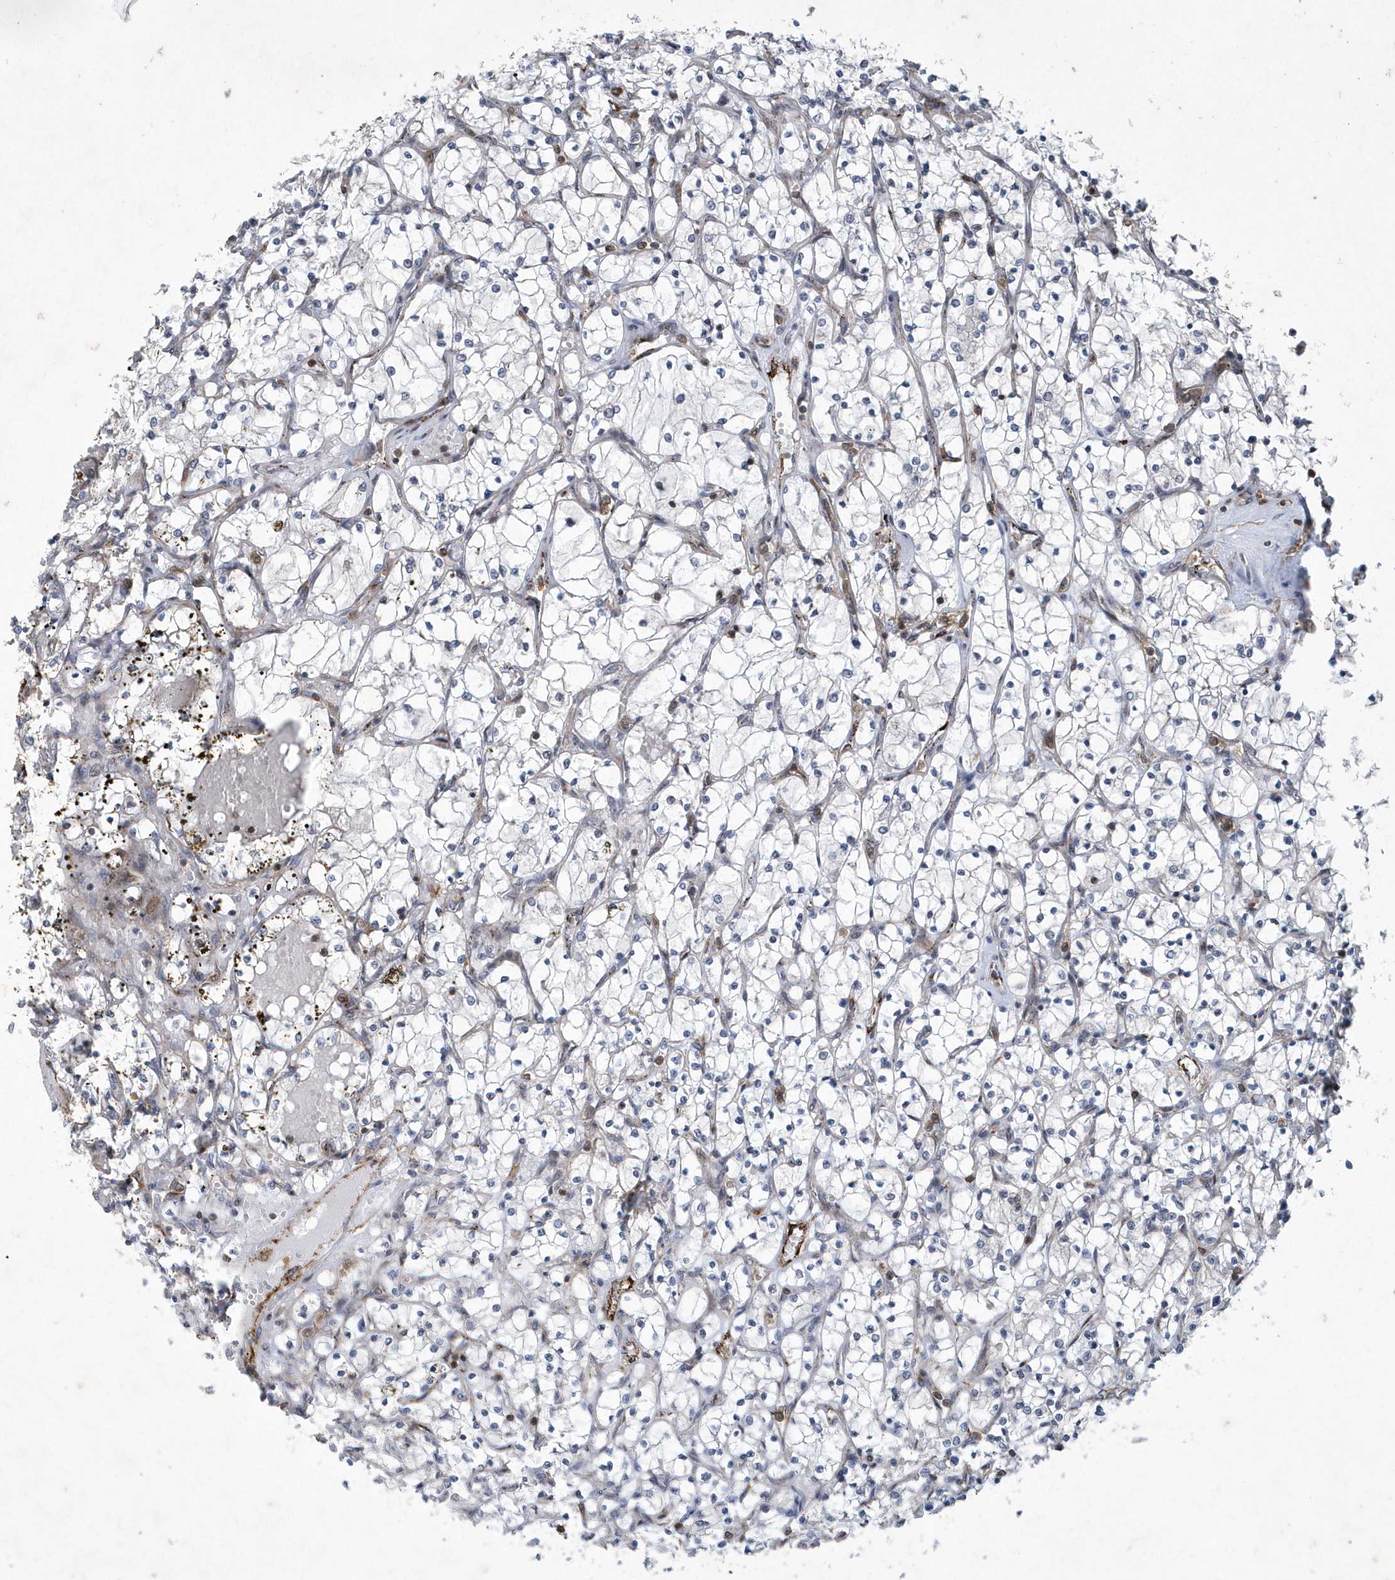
{"staining": {"intensity": "negative", "quantity": "none", "location": "none"}, "tissue": "renal cancer", "cell_type": "Tumor cells", "image_type": "cancer", "snomed": [{"axis": "morphology", "description": "Adenocarcinoma, NOS"}, {"axis": "topography", "description": "Kidney"}], "caption": "A high-resolution histopathology image shows immunohistochemistry staining of renal cancer, which shows no significant expression in tumor cells. Brightfield microscopy of immunohistochemistry (IHC) stained with DAB (brown) and hematoxylin (blue), captured at high magnification.", "gene": "N4BP2", "patient": {"sex": "female", "age": 69}}